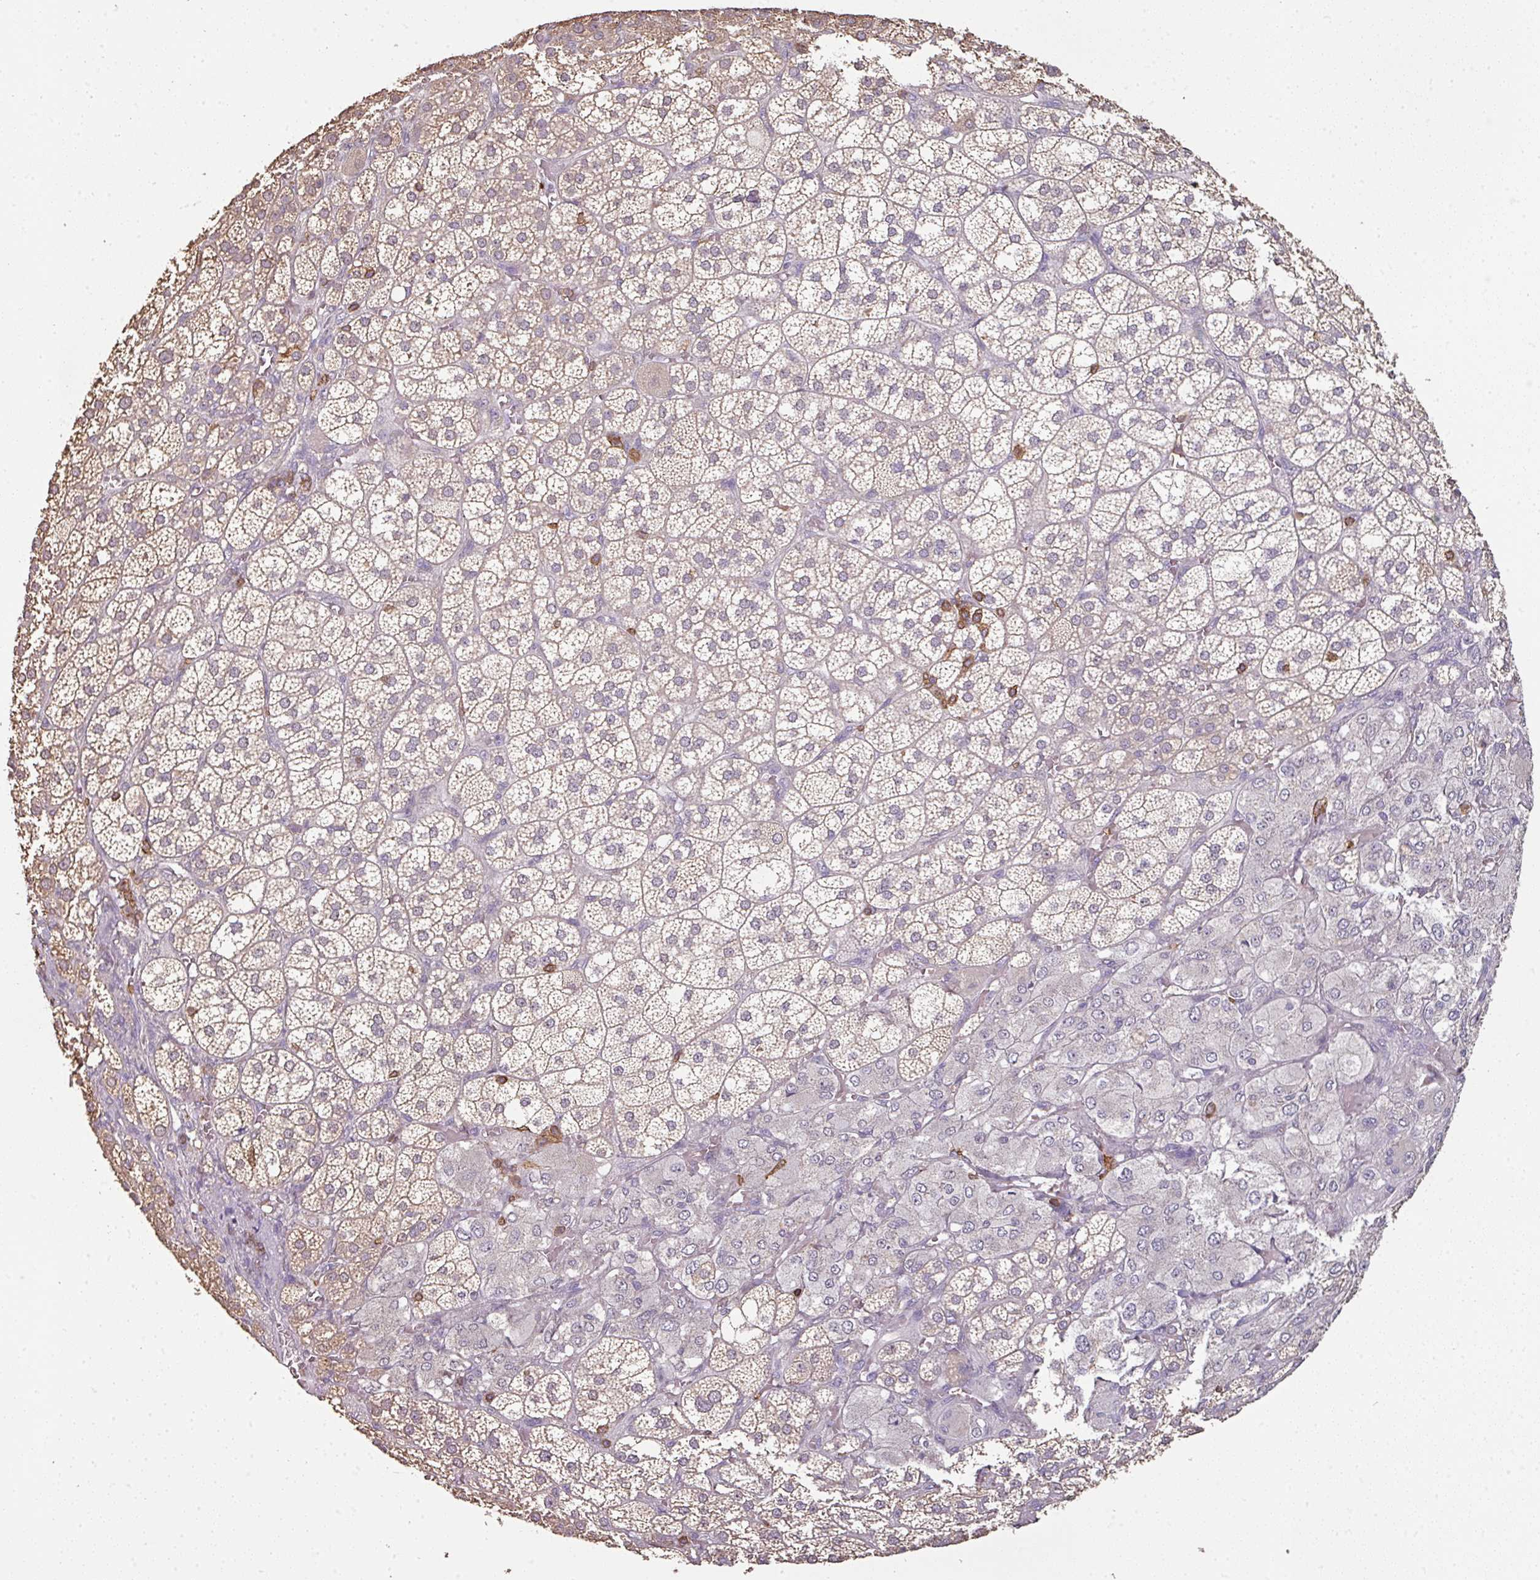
{"staining": {"intensity": "weak", "quantity": ">75%", "location": "cytoplasmic/membranous"}, "tissue": "adrenal gland", "cell_type": "Glandular cells", "image_type": "normal", "snomed": [{"axis": "morphology", "description": "Normal tissue, NOS"}, {"axis": "topography", "description": "Adrenal gland"}], "caption": "Immunohistochemistry (IHC) micrograph of benign human adrenal gland stained for a protein (brown), which reveals low levels of weak cytoplasmic/membranous expression in about >75% of glandular cells.", "gene": "OLFML2B", "patient": {"sex": "female", "age": 60}}